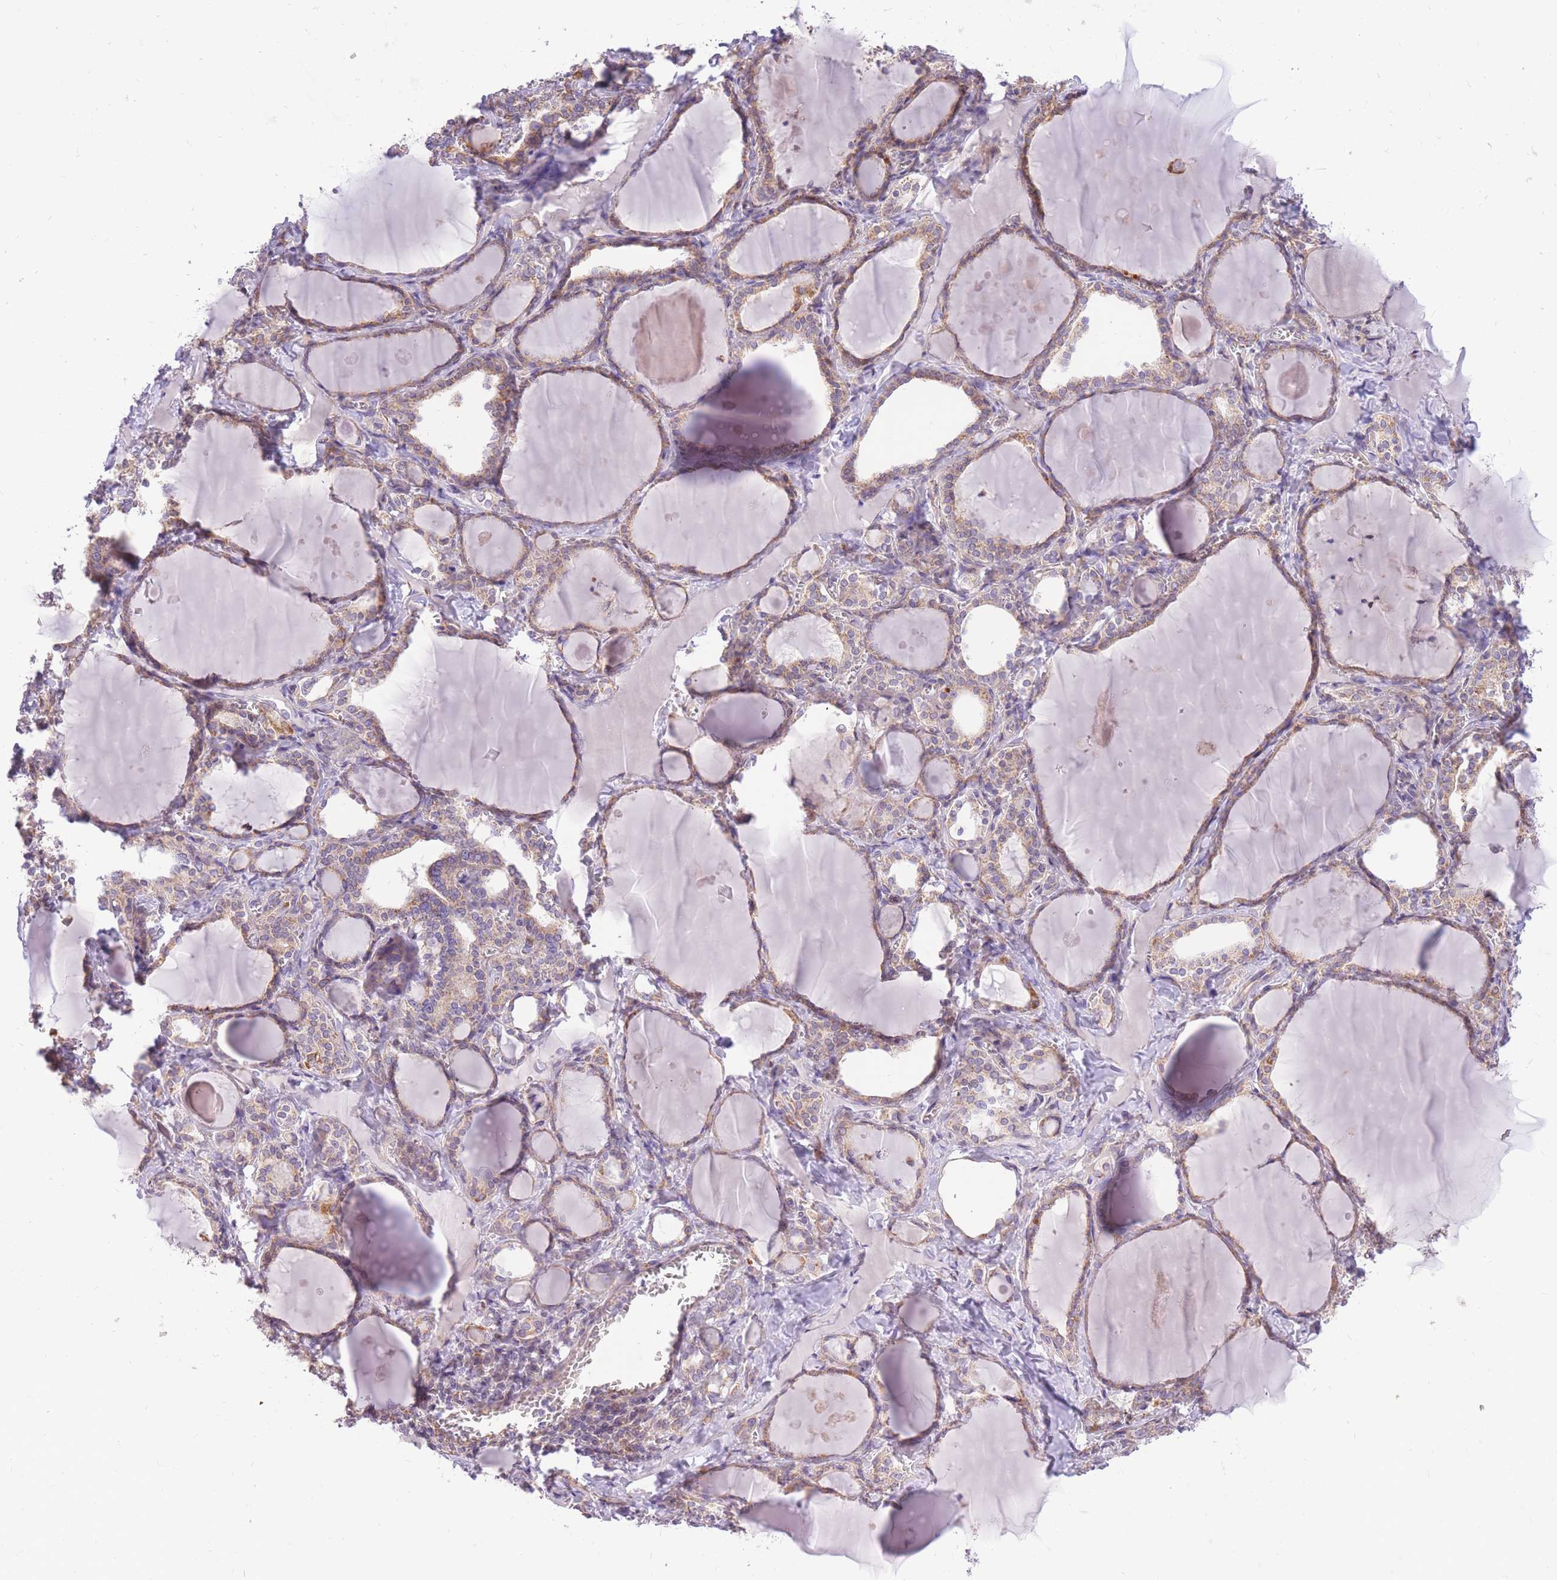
{"staining": {"intensity": "weak", "quantity": ">75%", "location": "cytoplasmic/membranous"}, "tissue": "thyroid gland", "cell_type": "Glandular cells", "image_type": "normal", "snomed": [{"axis": "morphology", "description": "Normal tissue, NOS"}, {"axis": "topography", "description": "Thyroid gland"}], "caption": "This histopathology image demonstrates benign thyroid gland stained with IHC to label a protein in brown. The cytoplasmic/membranous of glandular cells show weak positivity for the protein. Nuclei are counter-stained blue.", "gene": "TOPAZ1", "patient": {"sex": "female", "age": 42}}